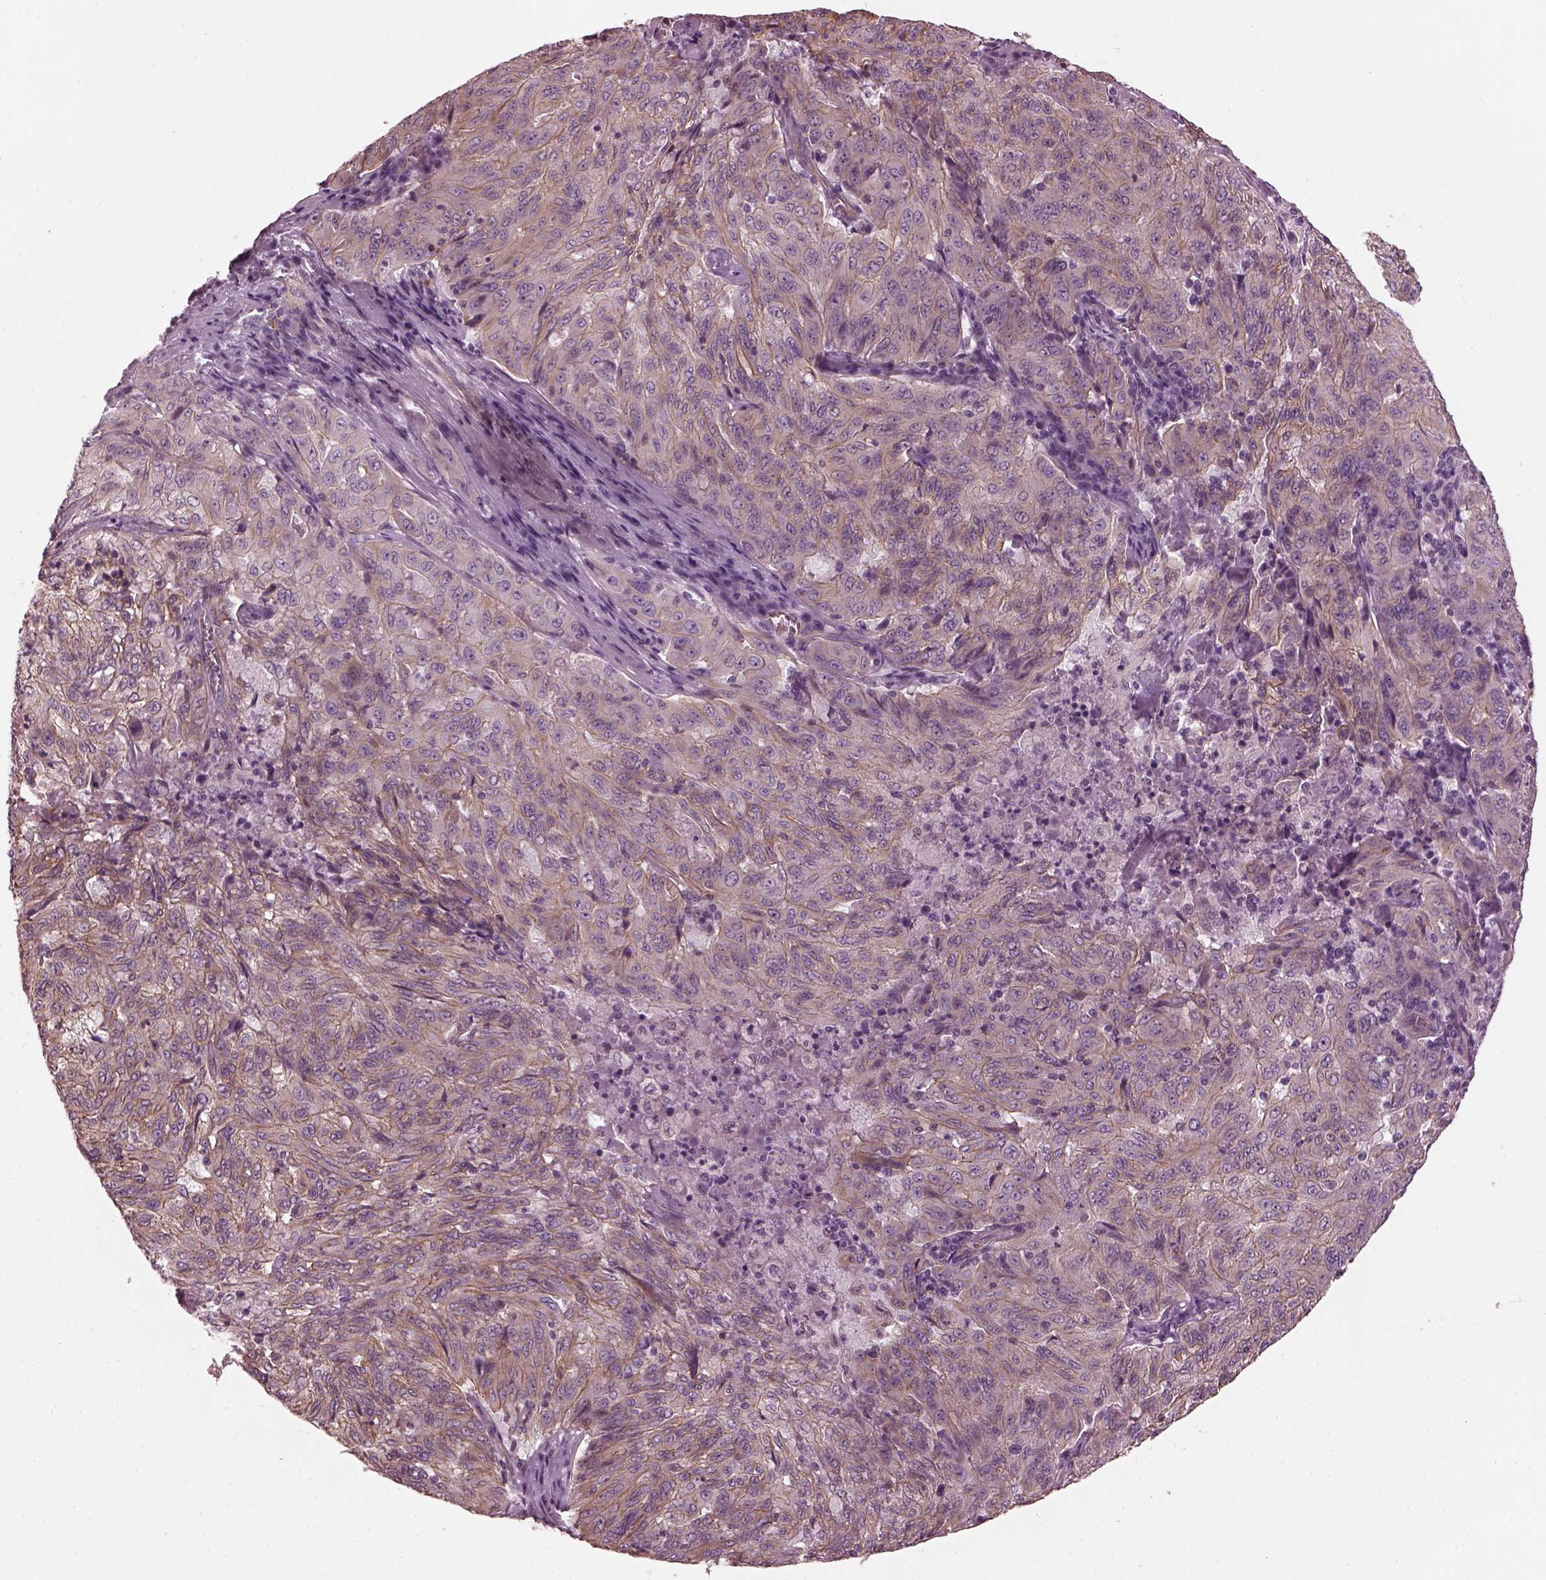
{"staining": {"intensity": "moderate", "quantity": ">75%", "location": "cytoplasmic/membranous"}, "tissue": "pancreatic cancer", "cell_type": "Tumor cells", "image_type": "cancer", "snomed": [{"axis": "morphology", "description": "Adenocarcinoma, NOS"}, {"axis": "topography", "description": "Pancreas"}], "caption": "Pancreatic adenocarcinoma was stained to show a protein in brown. There is medium levels of moderate cytoplasmic/membranous expression in about >75% of tumor cells. The staining was performed using DAB (3,3'-diaminobenzidine), with brown indicating positive protein expression. Nuclei are stained blue with hematoxylin.", "gene": "ODAD1", "patient": {"sex": "male", "age": 63}}